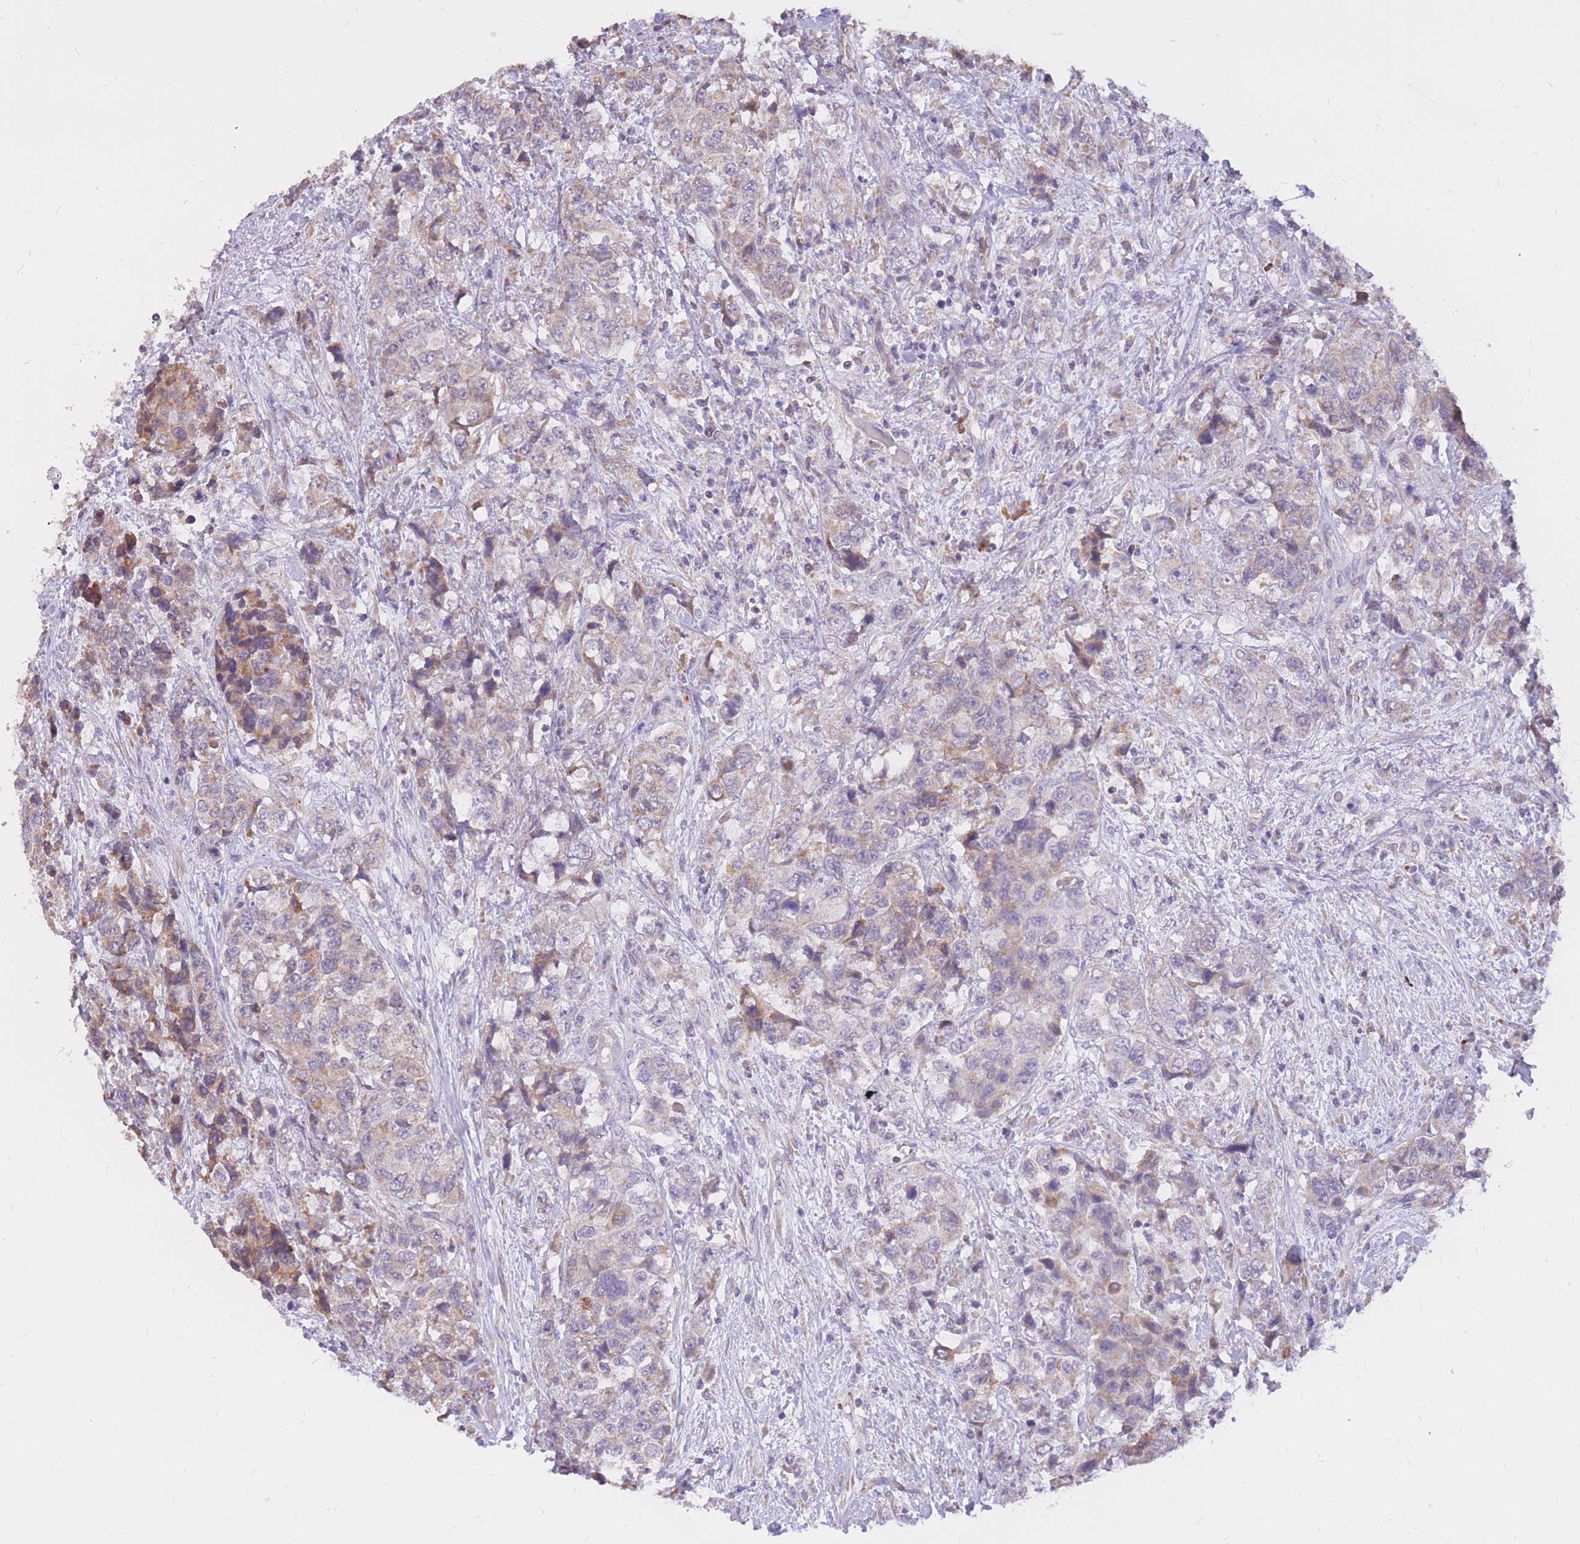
{"staining": {"intensity": "weak", "quantity": "25%-75%", "location": "cytoplasmic/membranous"}, "tissue": "urothelial cancer", "cell_type": "Tumor cells", "image_type": "cancer", "snomed": [{"axis": "morphology", "description": "Urothelial carcinoma, High grade"}, {"axis": "topography", "description": "Urinary bladder"}], "caption": "Weak cytoplasmic/membranous expression for a protein is identified in approximately 25%-75% of tumor cells of urothelial cancer using immunohistochemistry.", "gene": "TOPAZ1", "patient": {"sex": "female", "age": 78}}